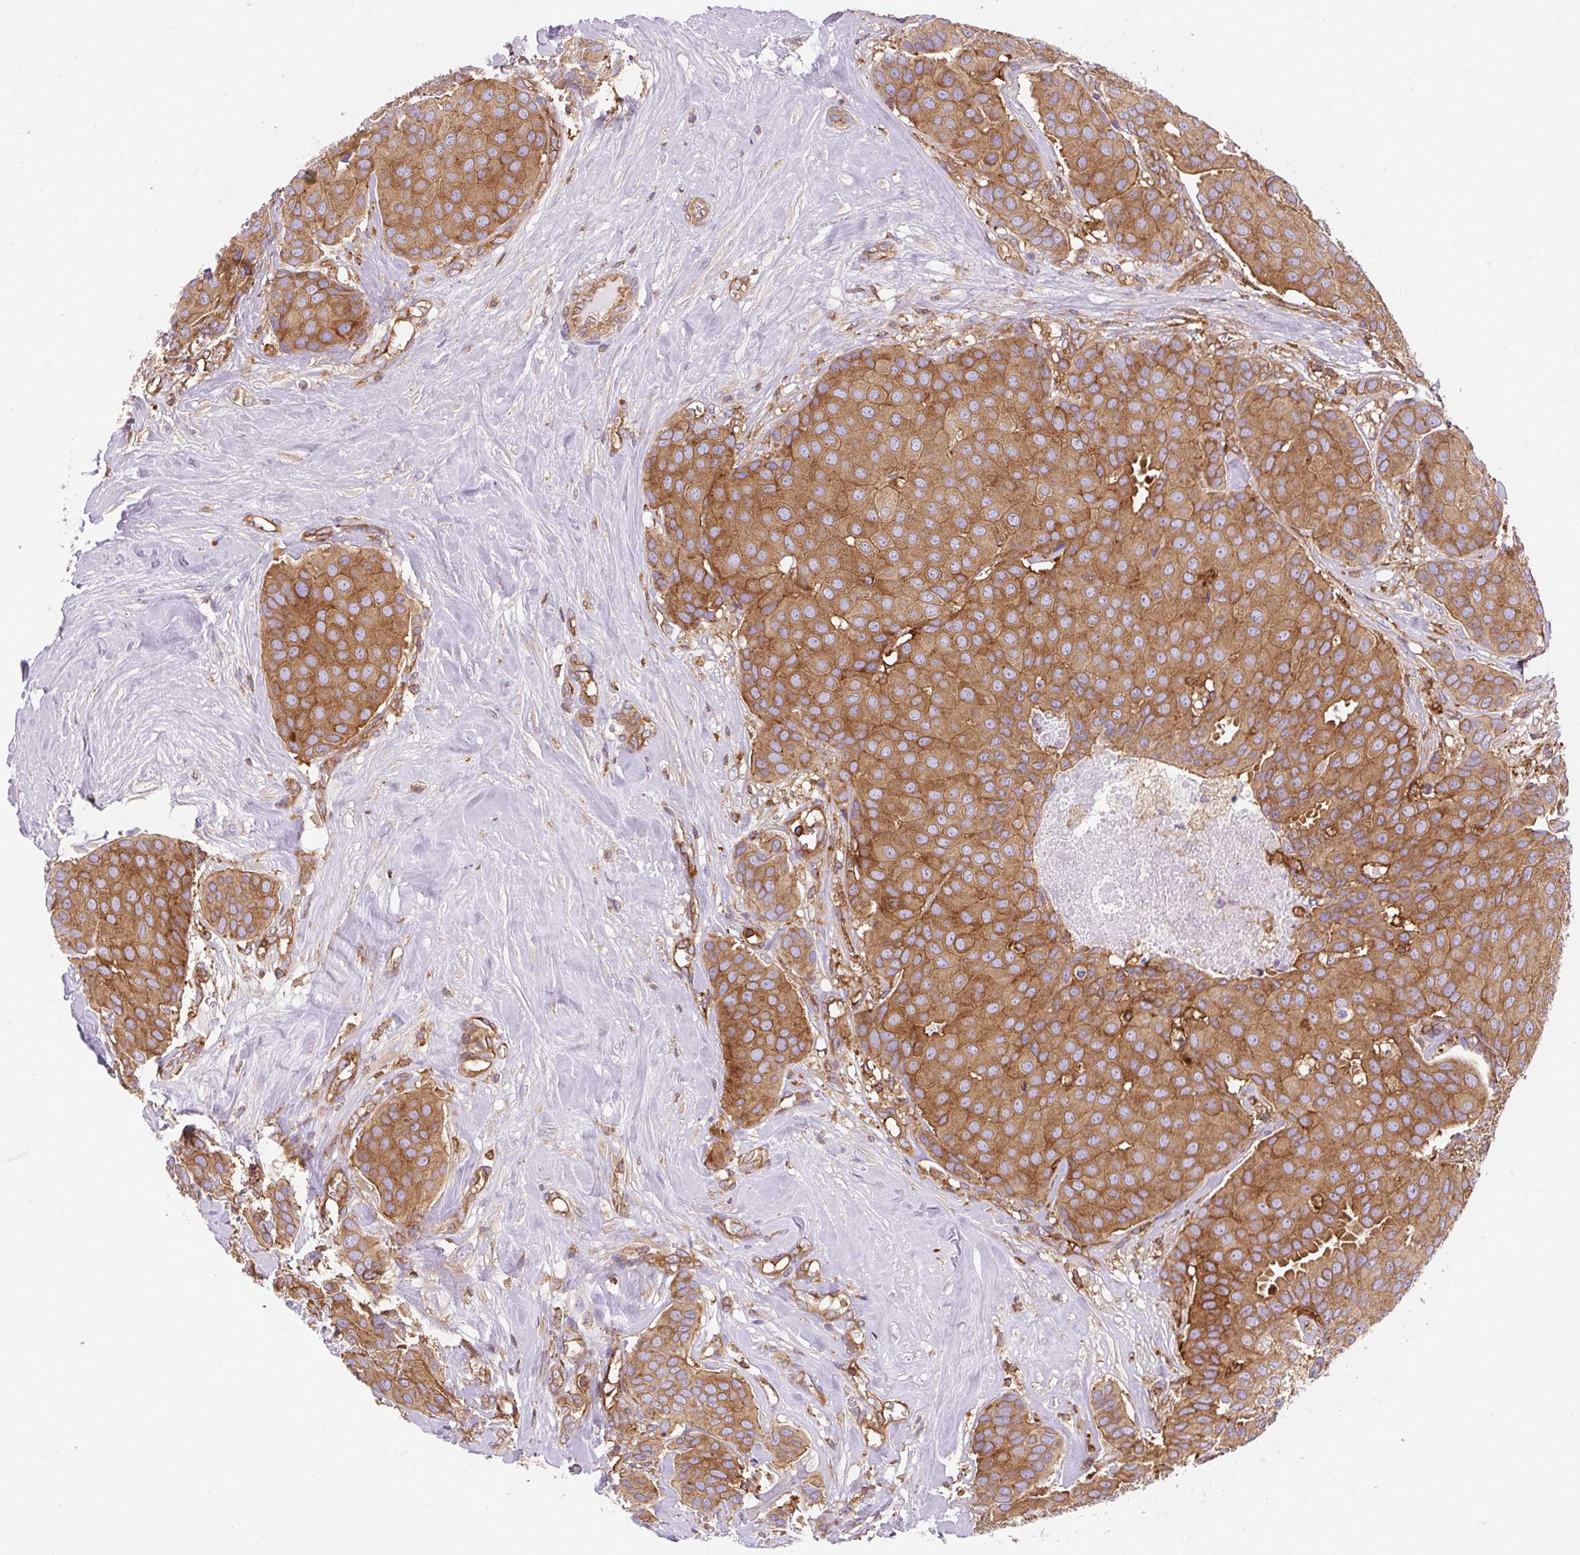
{"staining": {"intensity": "moderate", "quantity": ">75%", "location": "cytoplasmic/membranous"}, "tissue": "breast cancer", "cell_type": "Tumor cells", "image_type": "cancer", "snomed": [{"axis": "morphology", "description": "Duct carcinoma"}, {"axis": "topography", "description": "Breast"}], "caption": "Breast cancer (intraductal carcinoma) stained with IHC demonstrates moderate cytoplasmic/membranous expression in about >75% of tumor cells. Nuclei are stained in blue.", "gene": "DNM2", "patient": {"sex": "female", "age": 70}}